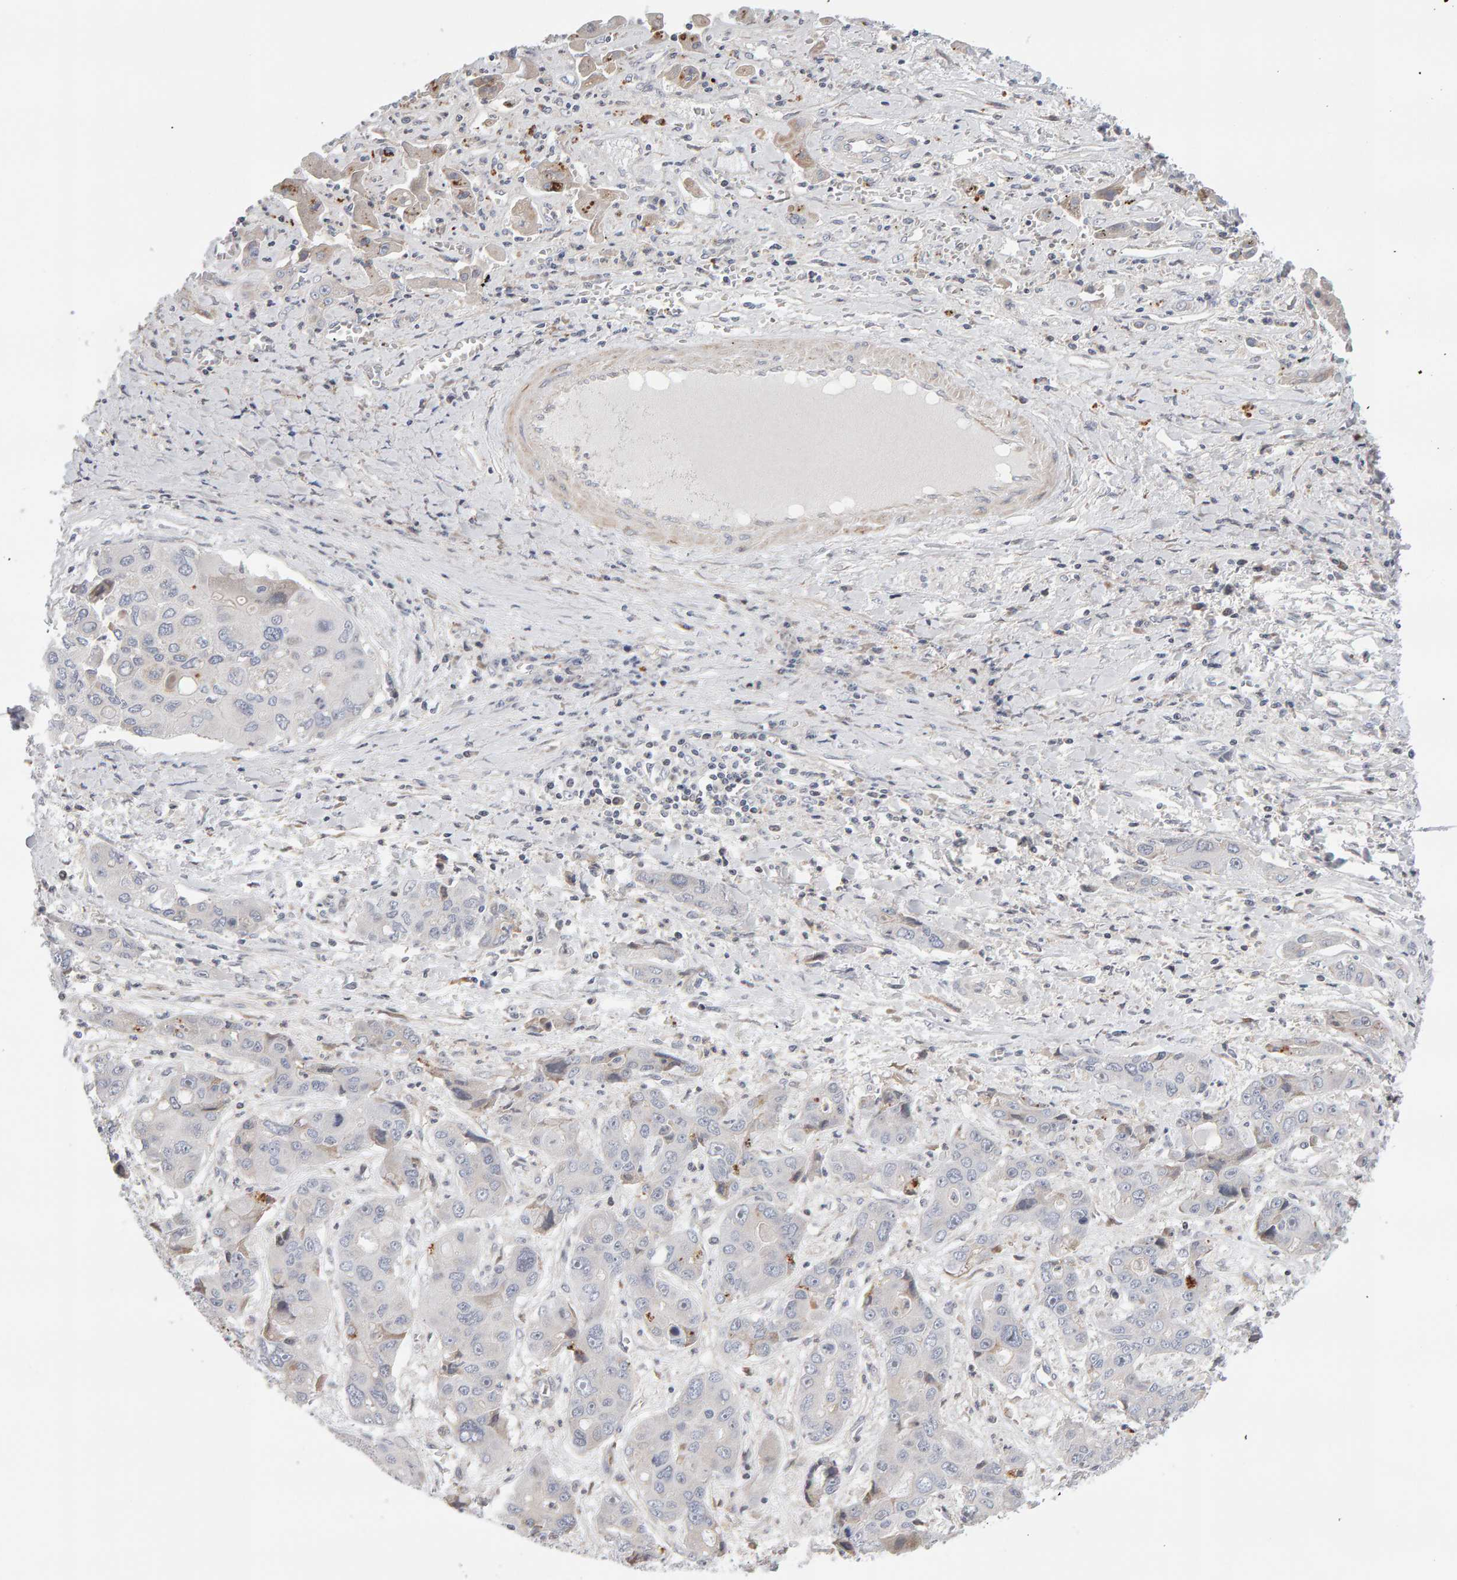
{"staining": {"intensity": "negative", "quantity": "none", "location": "none"}, "tissue": "liver cancer", "cell_type": "Tumor cells", "image_type": "cancer", "snomed": [{"axis": "morphology", "description": "Cholangiocarcinoma"}, {"axis": "topography", "description": "Liver"}], "caption": "Tumor cells show no significant expression in liver cholangiocarcinoma. (DAB (3,3'-diaminobenzidine) immunohistochemistry visualized using brightfield microscopy, high magnification).", "gene": "LZTS1", "patient": {"sex": "male", "age": 67}}